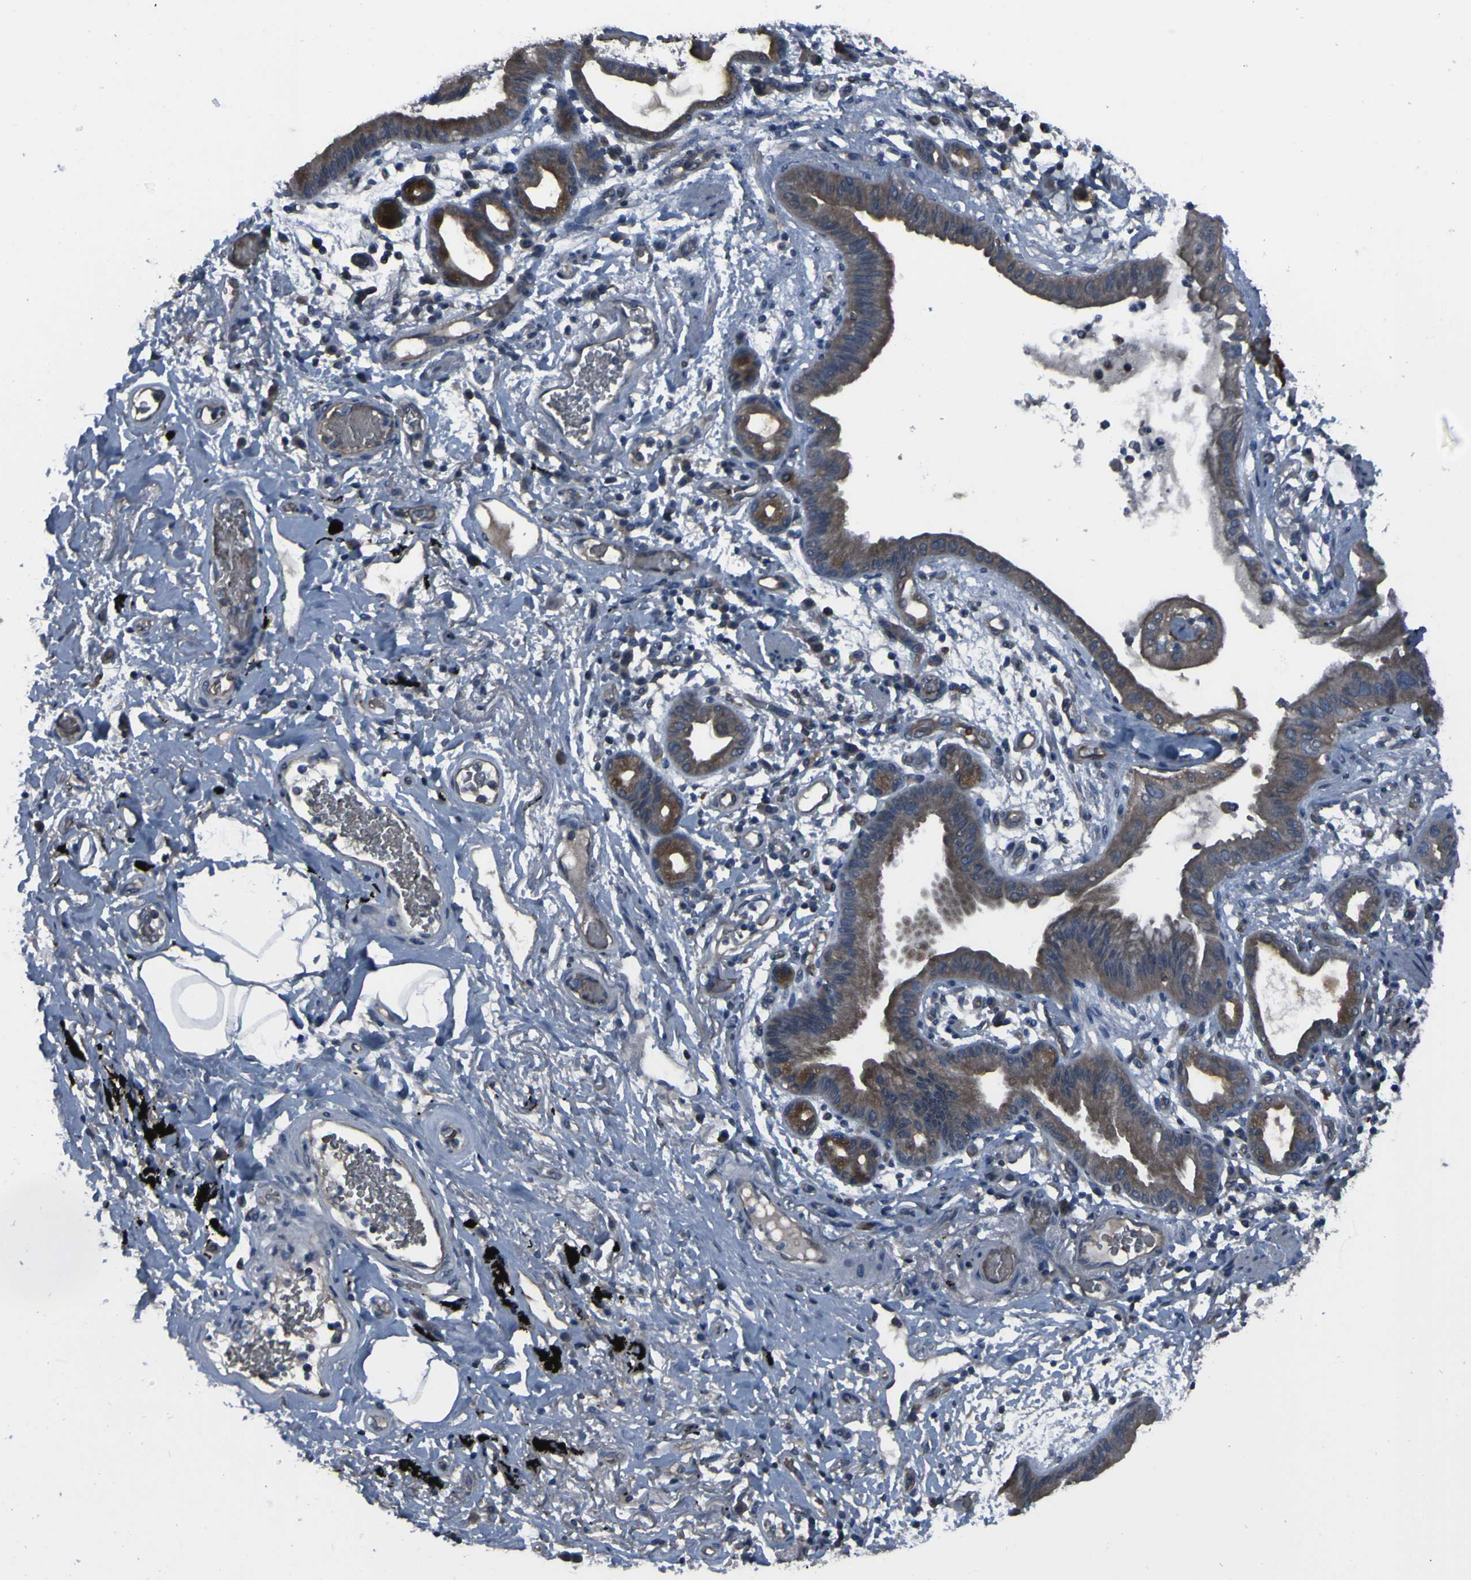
{"staining": {"intensity": "moderate", "quantity": ">75%", "location": "cytoplasmic/membranous"}, "tissue": "lung cancer", "cell_type": "Tumor cells", "image_type": "cancer", "snomed": [{"axis": "morphology", "description": "Adenocarcinoma, NOS"}, {"axis": "topography", "description": "Lung"}], "caption": "Protein staining exhibits moderate cytoplasmic/membranous expression in approximately >75% of tumor cells in lung cancer. (brown staining indicates protein expression, while blue staining denotes nuclei).", "gene": "GRAMD1A", "patient": {"sex": "female", "age": 70}}